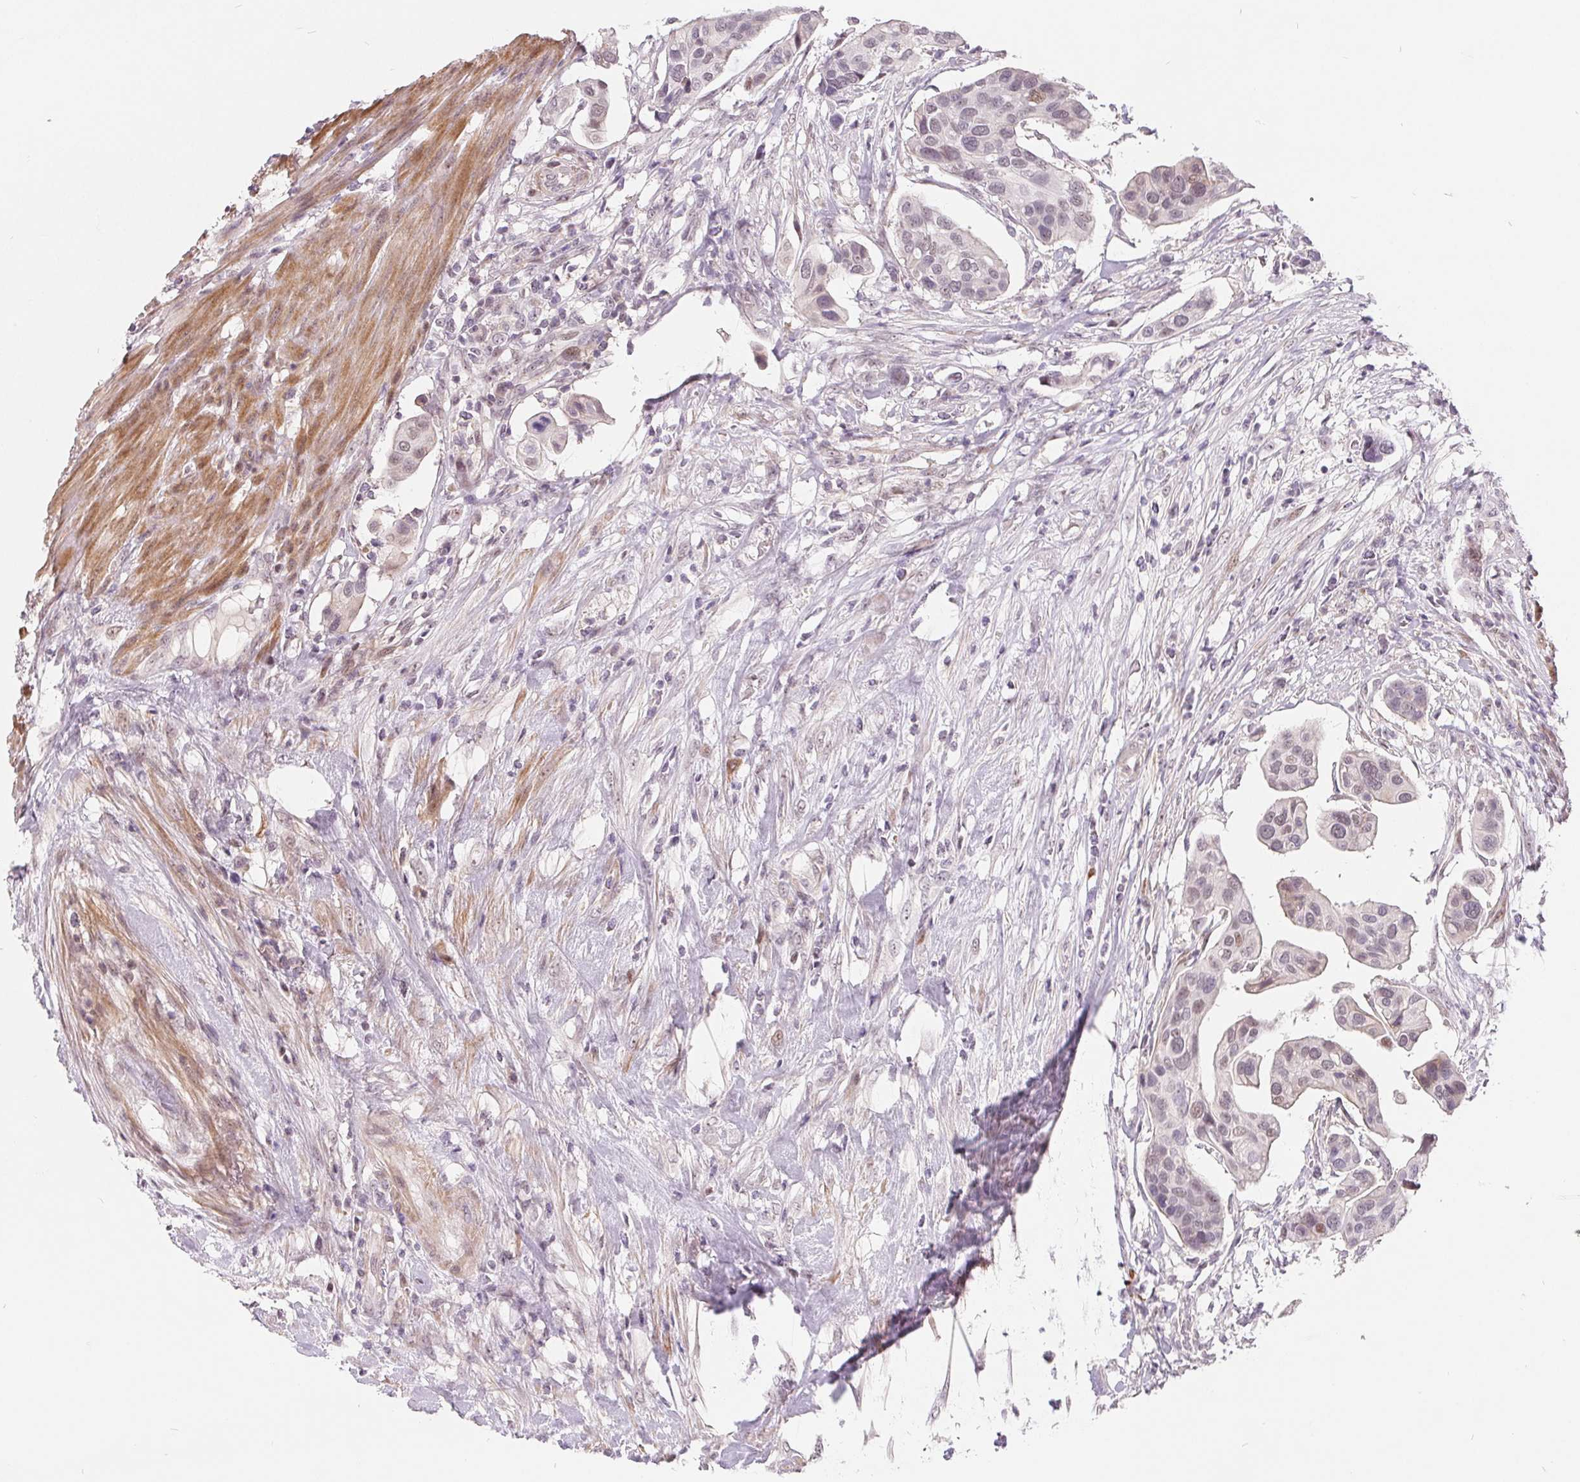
{"staining": {"intensity": "weak", "quantity": "<25%", "location": "nuclear"}, "tissue": "renal cancer", "cell_type": "Tumor cells", "image_type": "cancer", "snomed": [{"axis": "morphology", "description": "Adenocarcinoma, NOS"}, {"axis": "topography", "description": "Urinary bladder"}], "caption": "Renal cancer (adenocarcinoma) was stained to show a protein in brown. There is no significant positivity in tumor cells. (Brightfield microscopy of DAB (3,3'-diaminobenzidine) immunohistochemistry (IHC) at high magnification).", "gene": "NRG2", "patient": {"sex": "male", "age": 61}}